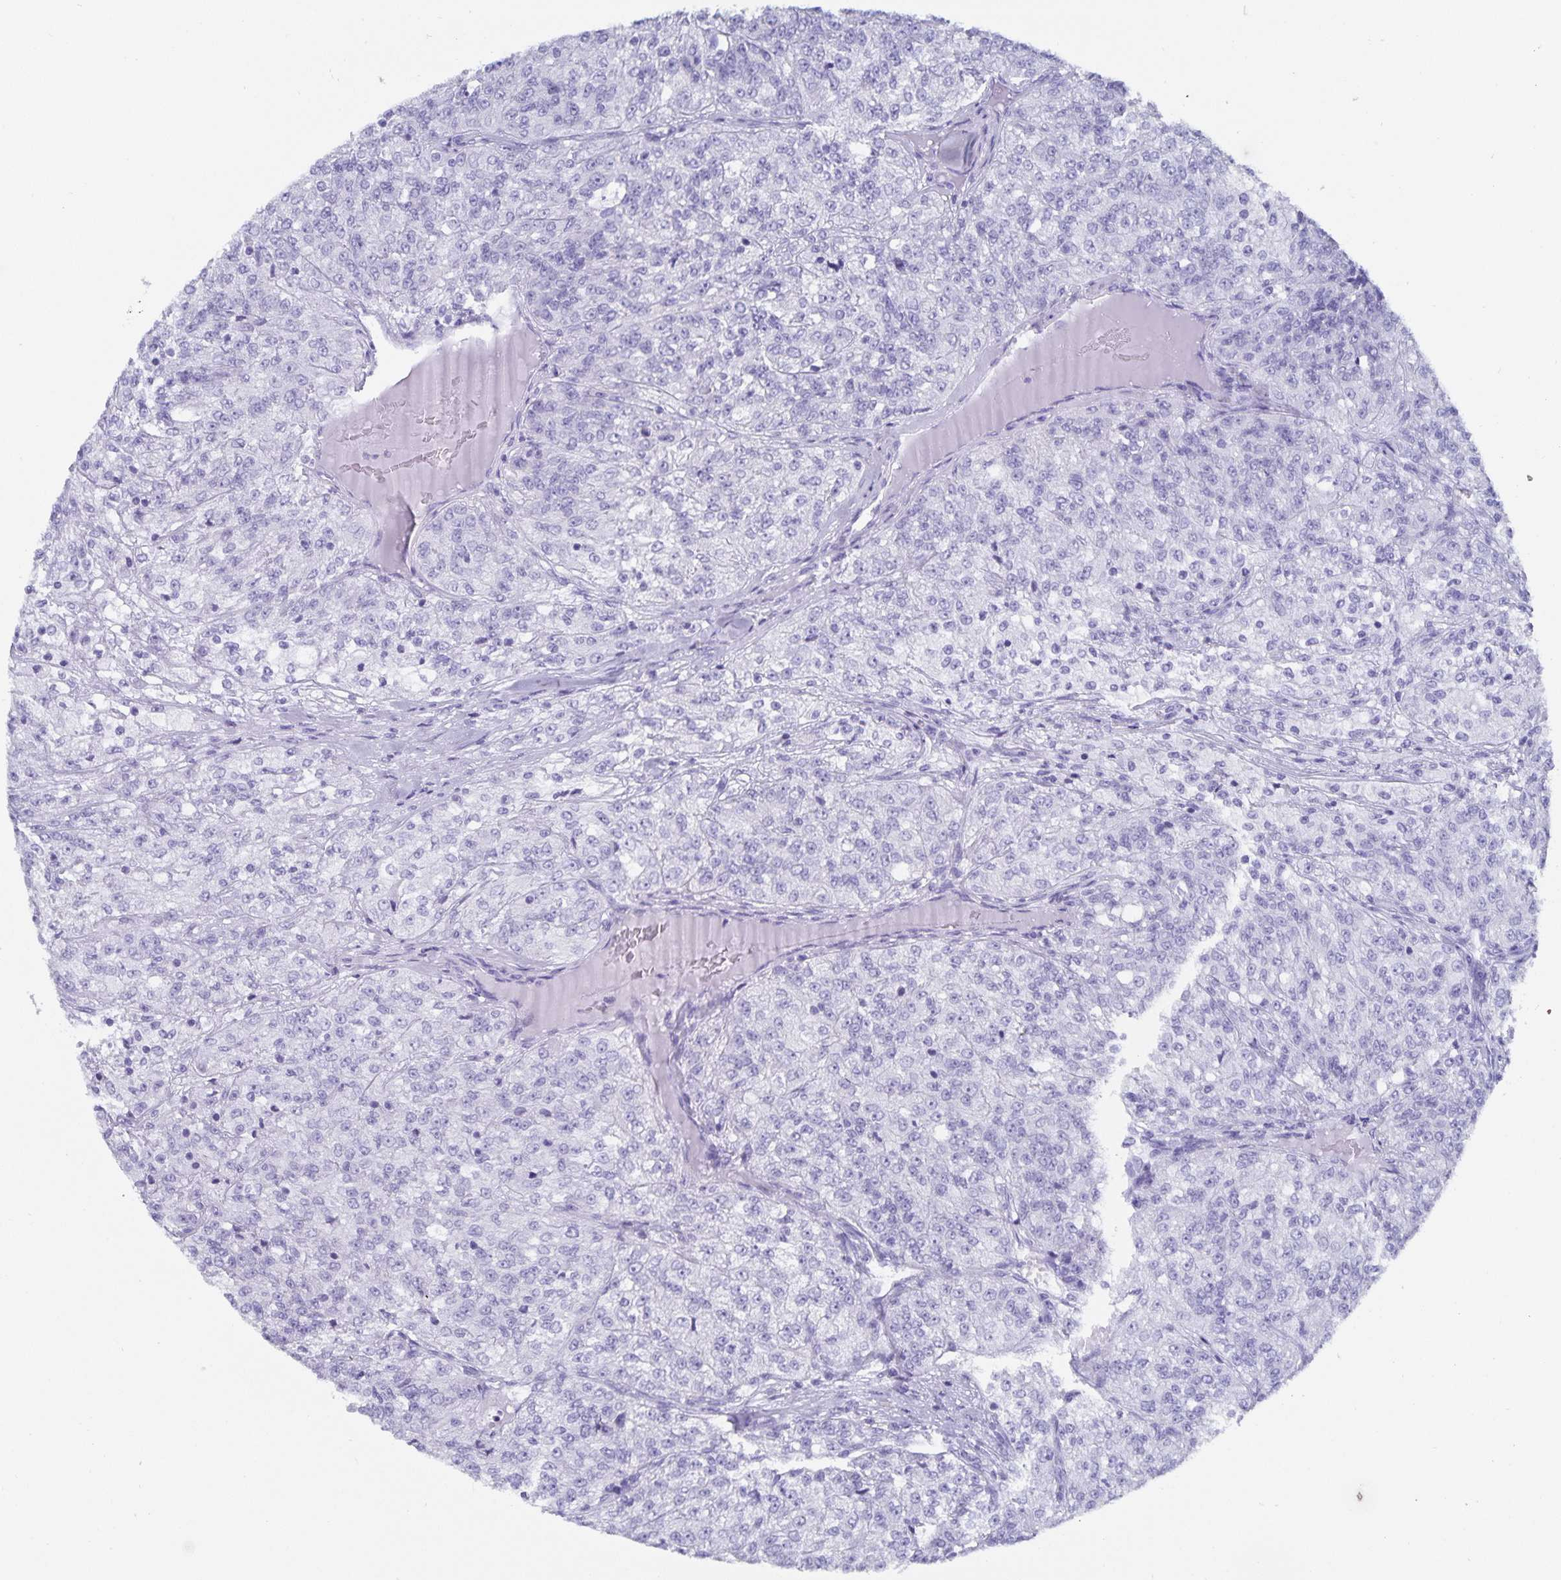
{"staining": {"intensity": "negative", "quantity": "none", "location": "none"}, "tissue": "renal cancer", "cell_type": "Tumor cells", "image_type": "cancer", "snomed": [{"axis": "morphology", "description": "Adenocarcinoma, NOS"}, {"axis": "topography", "description": "Kidney"}], "caption": "The immunohistochemistry micrograph has no significant expression in tumor cells of renal cancer (adenocarcinoma) tissue.", "gene": "C19orf73", "patient": {"sex": "female", "age": 63}}